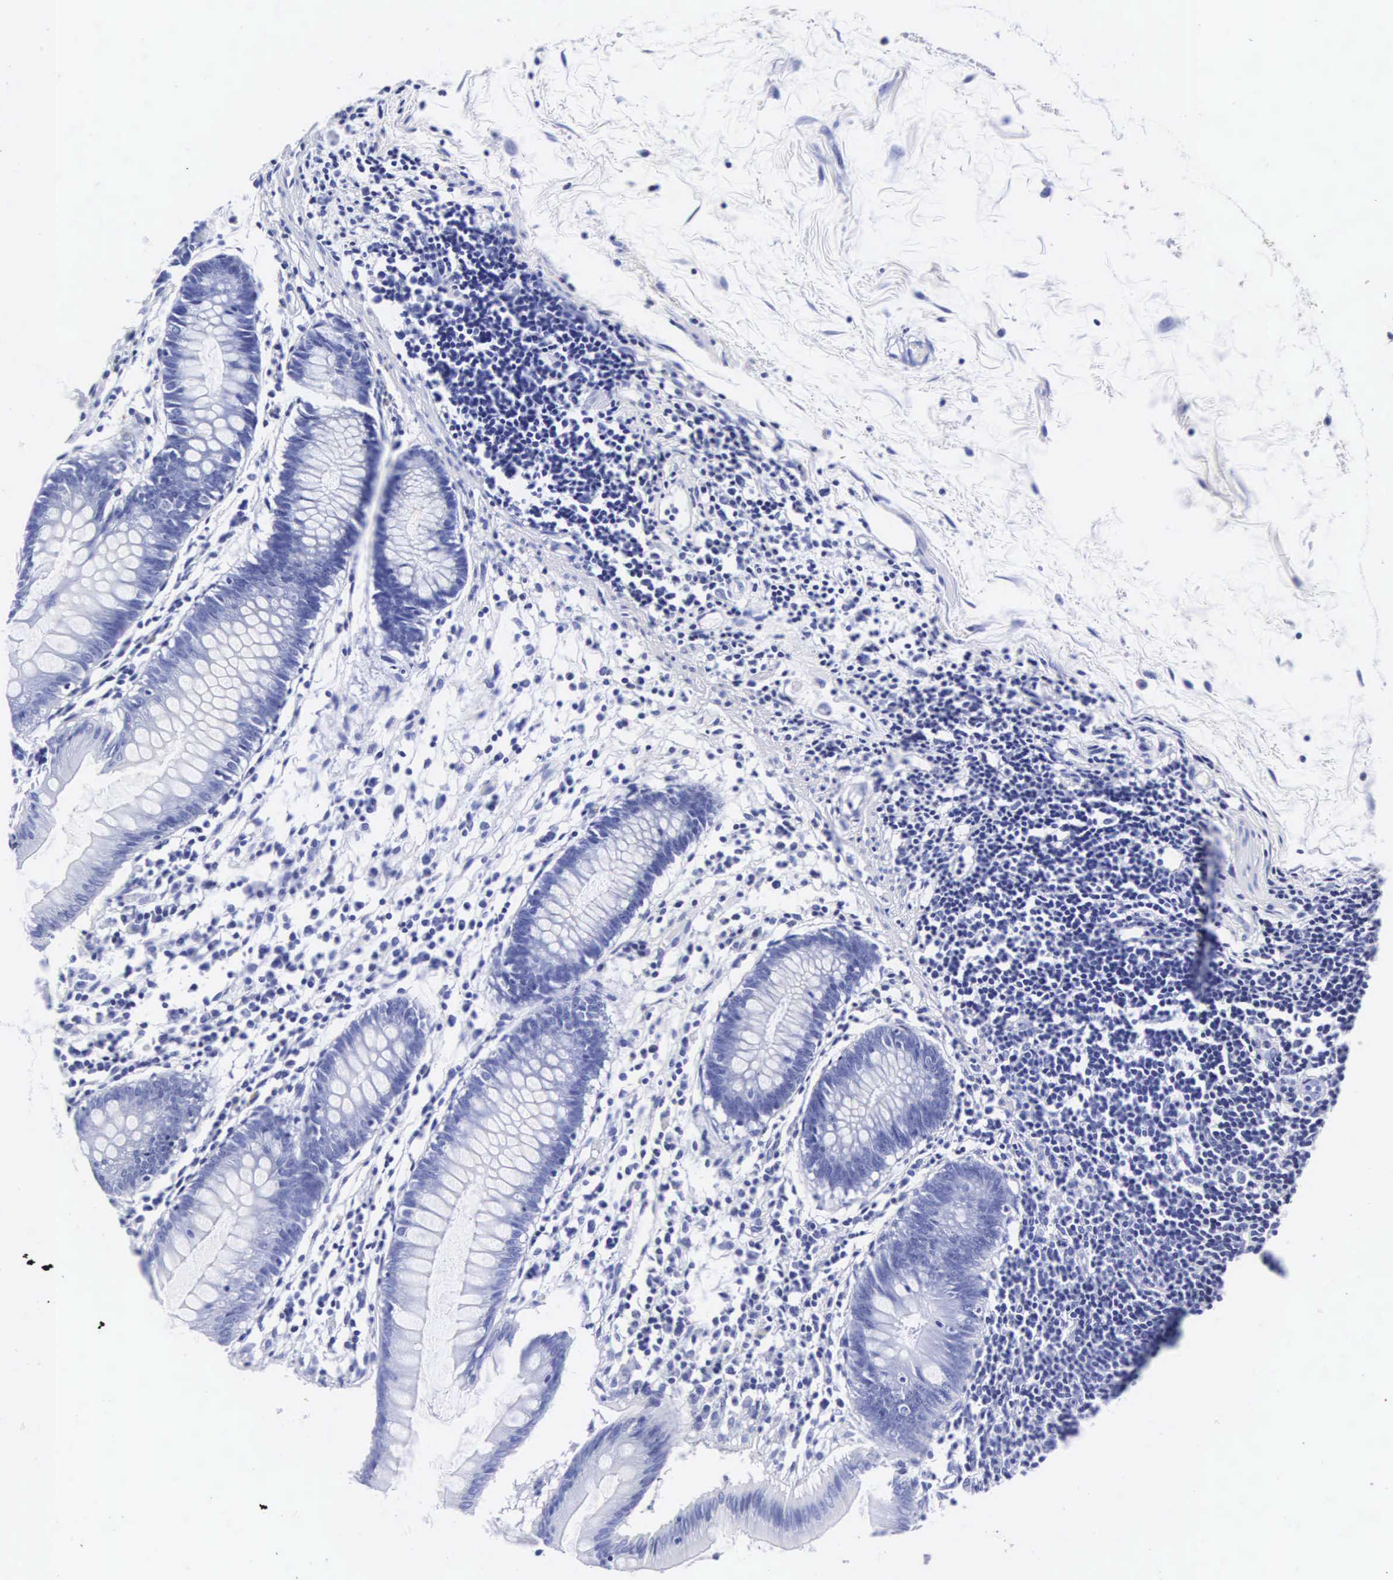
{"staining": {"intensity": "negative", "quantity": "none", "location": "none"}, "tissue": "colon", "cell_type": "Endothelial cells", "image_type": "normal", "snomed": [{"axis": "morphology", "description": "Normal tissue, NOS"}, {"axis": "topography", "description": "Colon"}], "caption": "IHC photomicrograph of normal colon stained for a protein (brown), which displays no expression in endothelial cells.", "gene": "INS", "patient": {"sex": "female", "age": 55}}